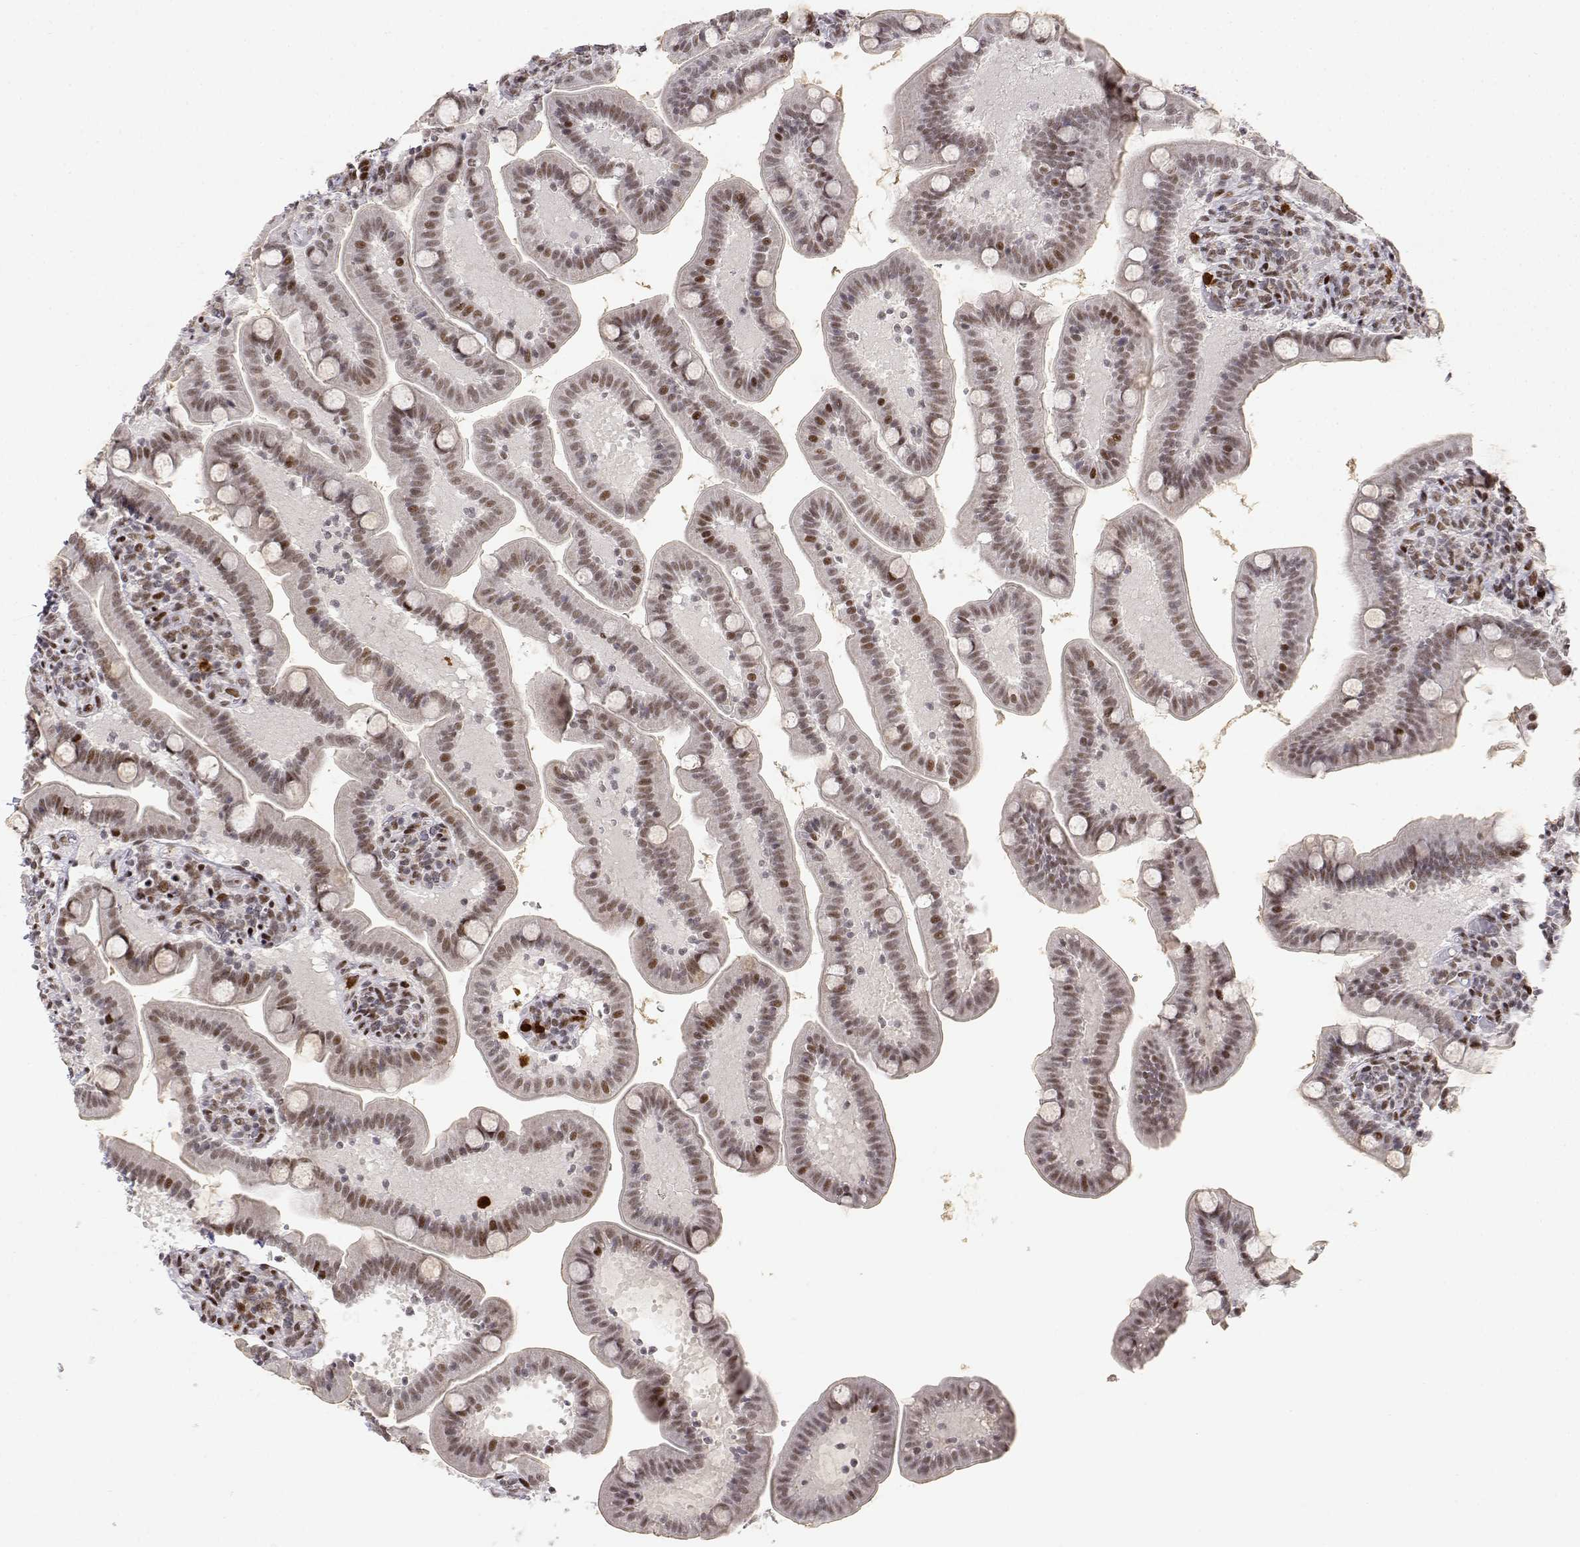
{"staining": {"intensity": "moderate", "quantity": "<25%", "location": "nuclear"}, "tissue": "small intestine", "cell_type": "Glandular cells", "image_type": "normal", "snomed": [{"axis": "morphology", "description": "Normal tissue, NOS"}, {"axis": "topography", "description": "Small intestine"}], "caption": "DAB (3,3'-diaminobenzidine) immunohistochemical staining of normal human small intestine demonstrates moderate nuclear protein expression in about <25% of glandular cells.", "gene": "RSF1", "patient": {"sex": "male", "age": 66}}